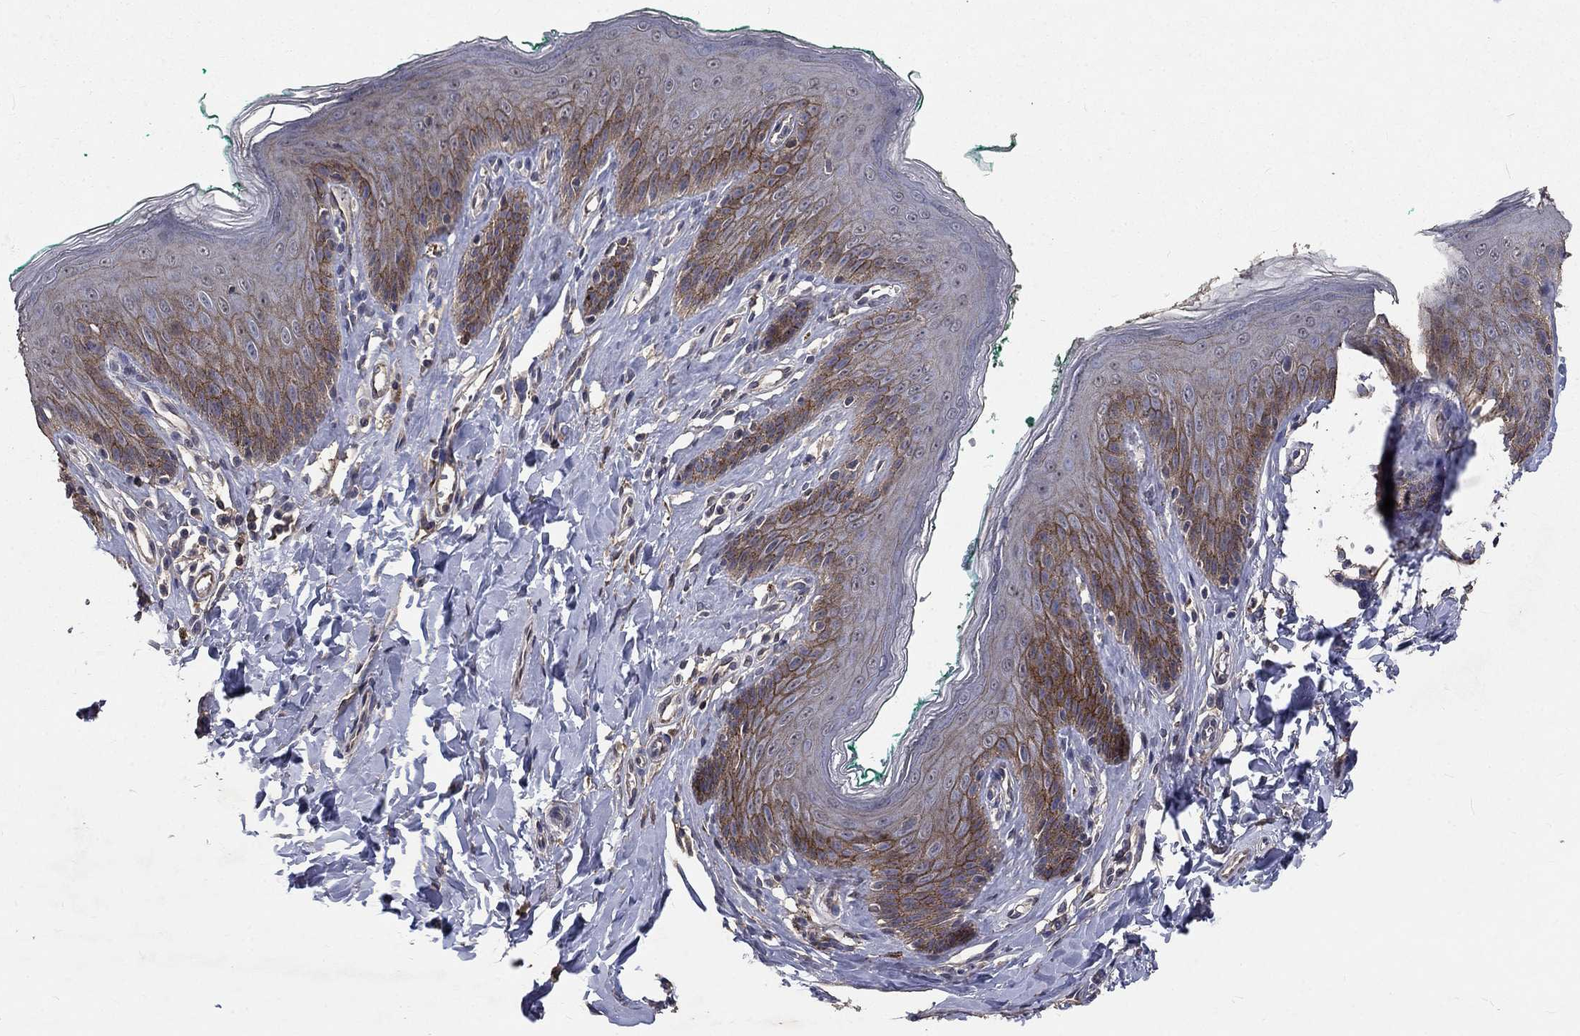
{"staining": {"intensity": "moderate", "quantity": "<25%", "location": "cytoplasmic/membranous"}, "tissue": "skin", "cell_type": "Epidermal cells", "image_type": "normal", "snomed": [{"axis": "morphology", "description": "Normal tissue, NOS"}, {"axis": "topography", "description": "Vulva"}], "caption": "Immunohistochemical staining of unremarkable skin exhibits moderate cytoplasmic/membranous protein positivity in about <25% of epidermal cells. (IHC, brightfield microscopy, high magnification).", "gene": "CHST5", "patient": {"sex": "female", "age": 66}}